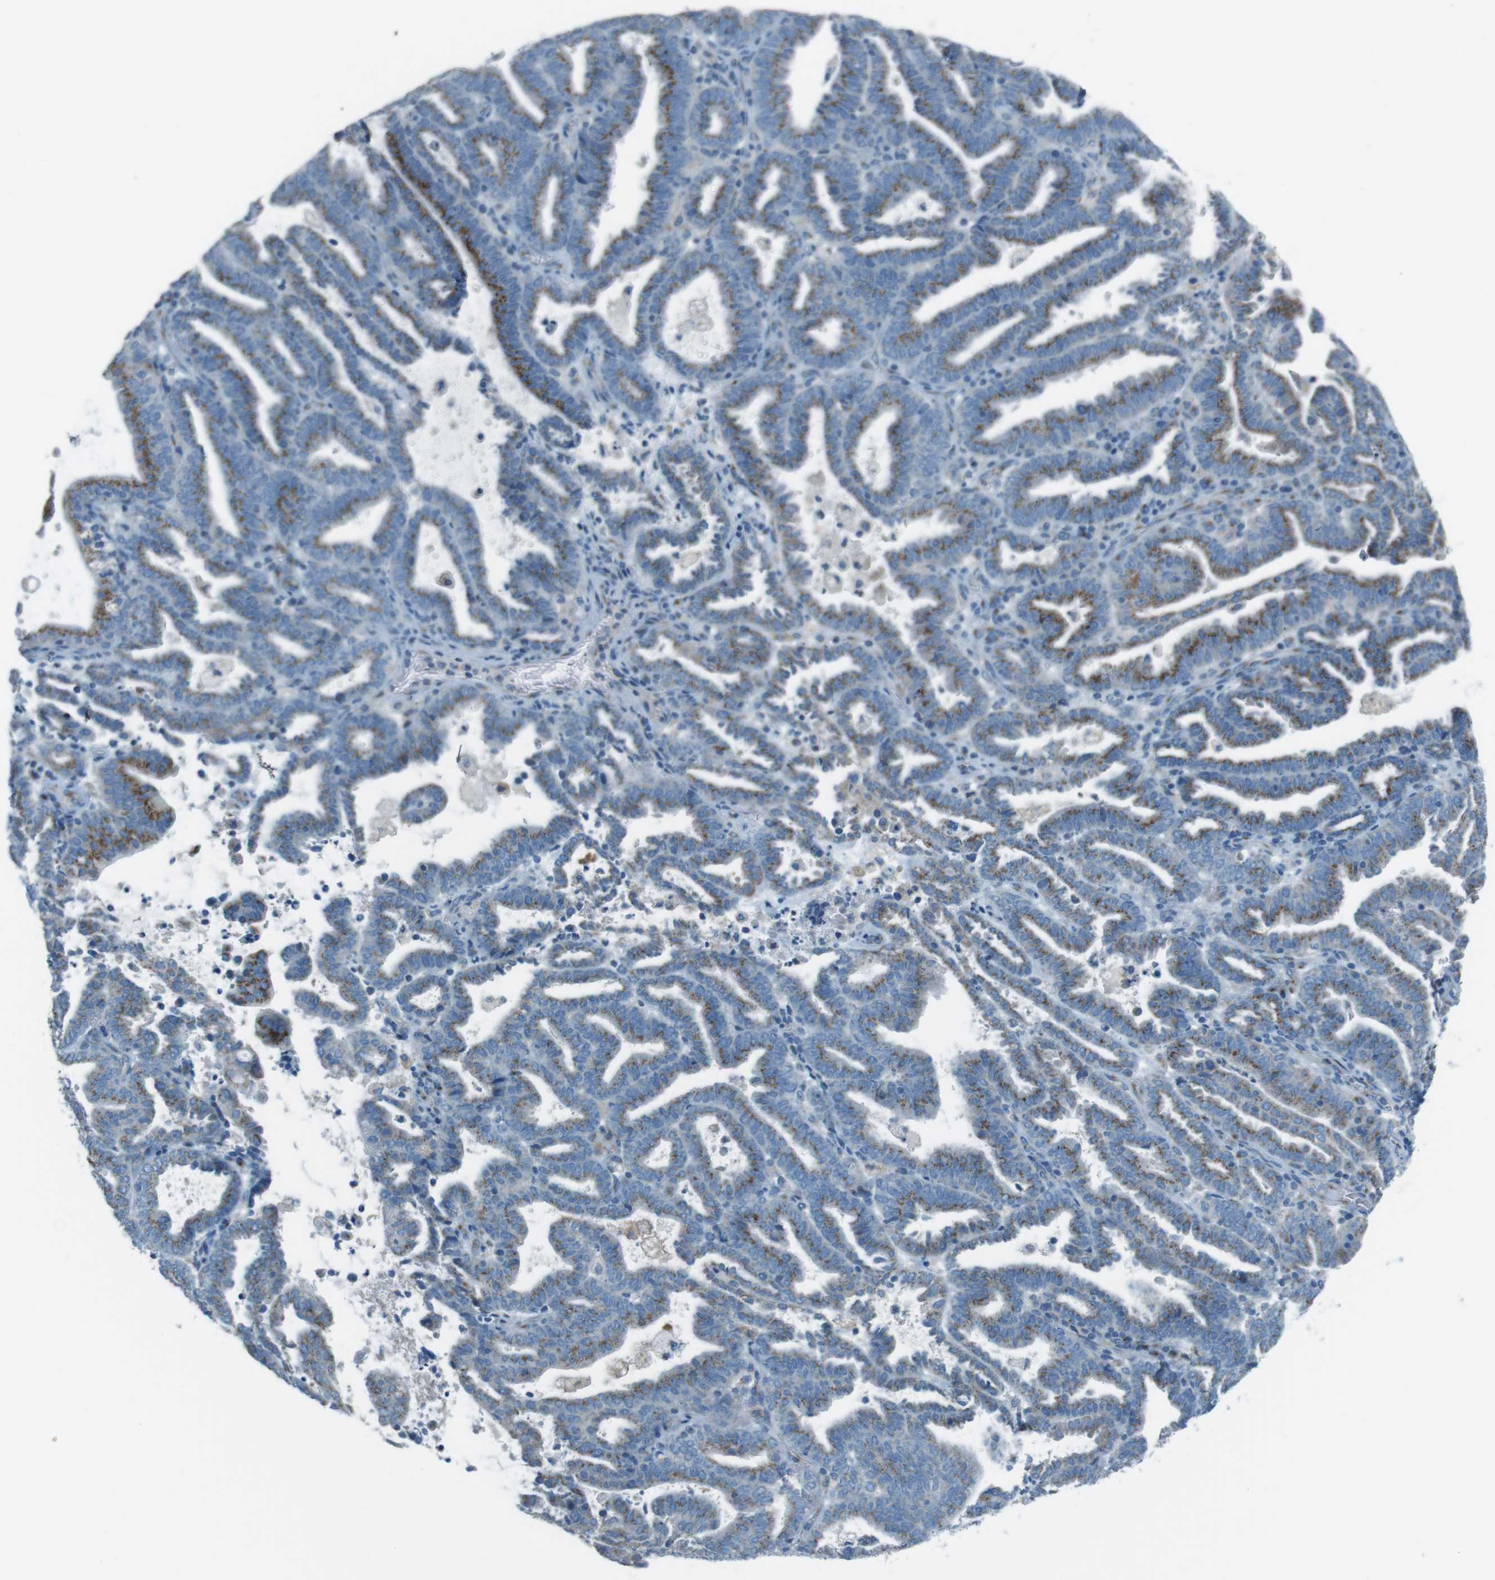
{"staining": {"intensity": "moderate", "quantity": "25%-75%", "location": "cytoplasmic/membranous"}, "tissue": "endometrial cancer", "cell_type": "Tumor cells", "image_type": "cancer", "snomed": [{"axis": "morphology", "description": "Adenocarcinoma, NOS"}, {"axis": "topography", "description": "Uterus"}], "caption": "Endometrial adenocarcinoma was stained to show a protein in brown. There is medium levels of moderate cytoplasmic/membranous expression in approximately 25%-75% of tumor cells. (DAB (3,3'-diaminobenzidine) IHC with brightfield microscopy, high magnification).", "gene": "TXNDC15", "patient": {"sex": "female", "age": 83}}